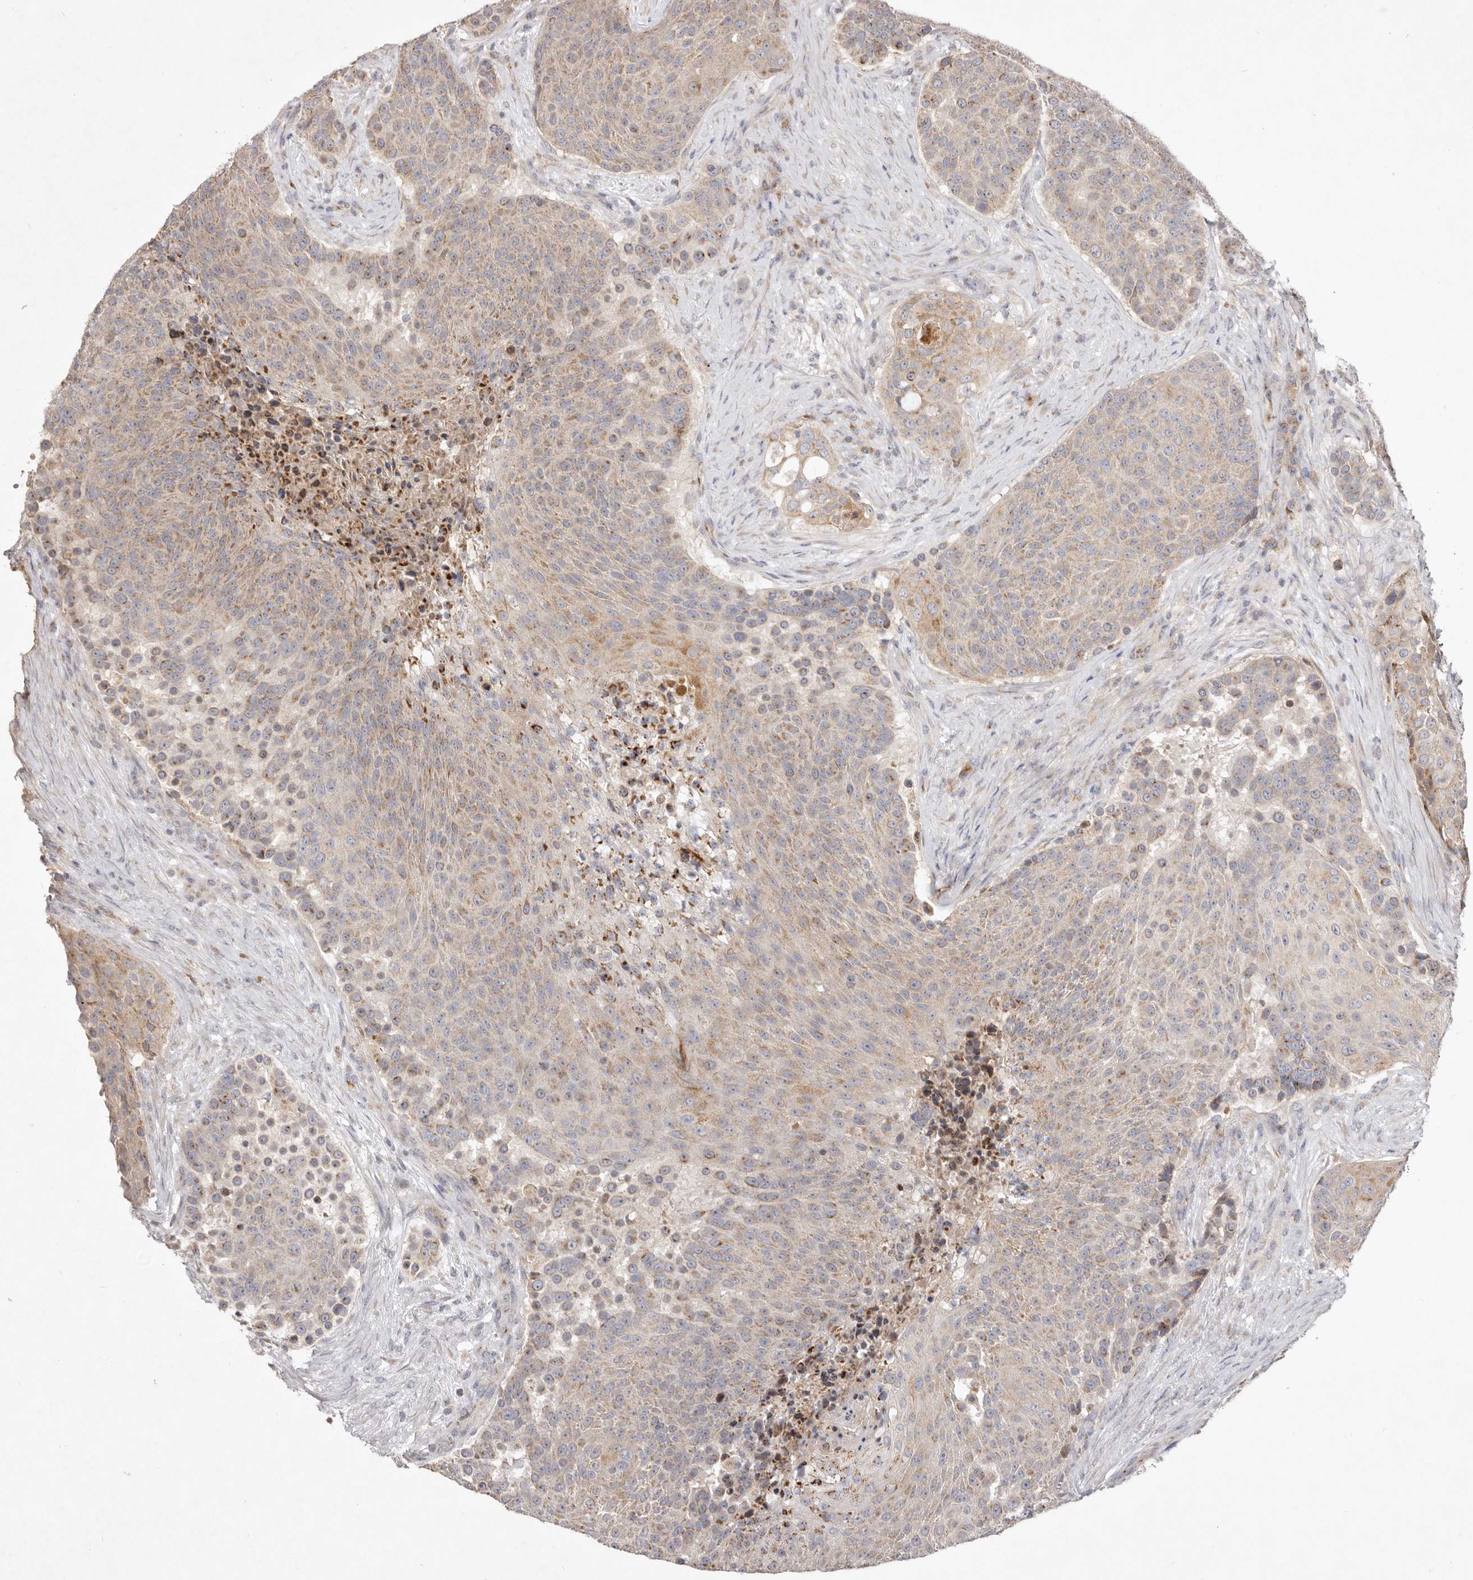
{"staining": {"intensity": "weak", "quantity": ">75%", "location": "cytoplasmic/membranous"}, "tissue": "urothelial cancer", "cell_type": "Tumor cells", "image_type": "cancer", "snomed": [{"axis": "morphology", "description": "Urothelial carcinoma, High grade"}, {"axis": "topography", "description": "Urinary bladder"}], "caption": "IHC staining of urothelial cancer, which exhibits low levels of weak cytoplasmic/membranous expression in about >75% of tumor cells indicating weak cytoplasmic/membranous protein staining. The staining was performed using DAB (3,3'-diaminobenzidine) (brown) for protein detection and nuclei were counterstained in hematoxylin (blue).", "gene": "USP24", "patient": {"sex": "female", "age": 63}}